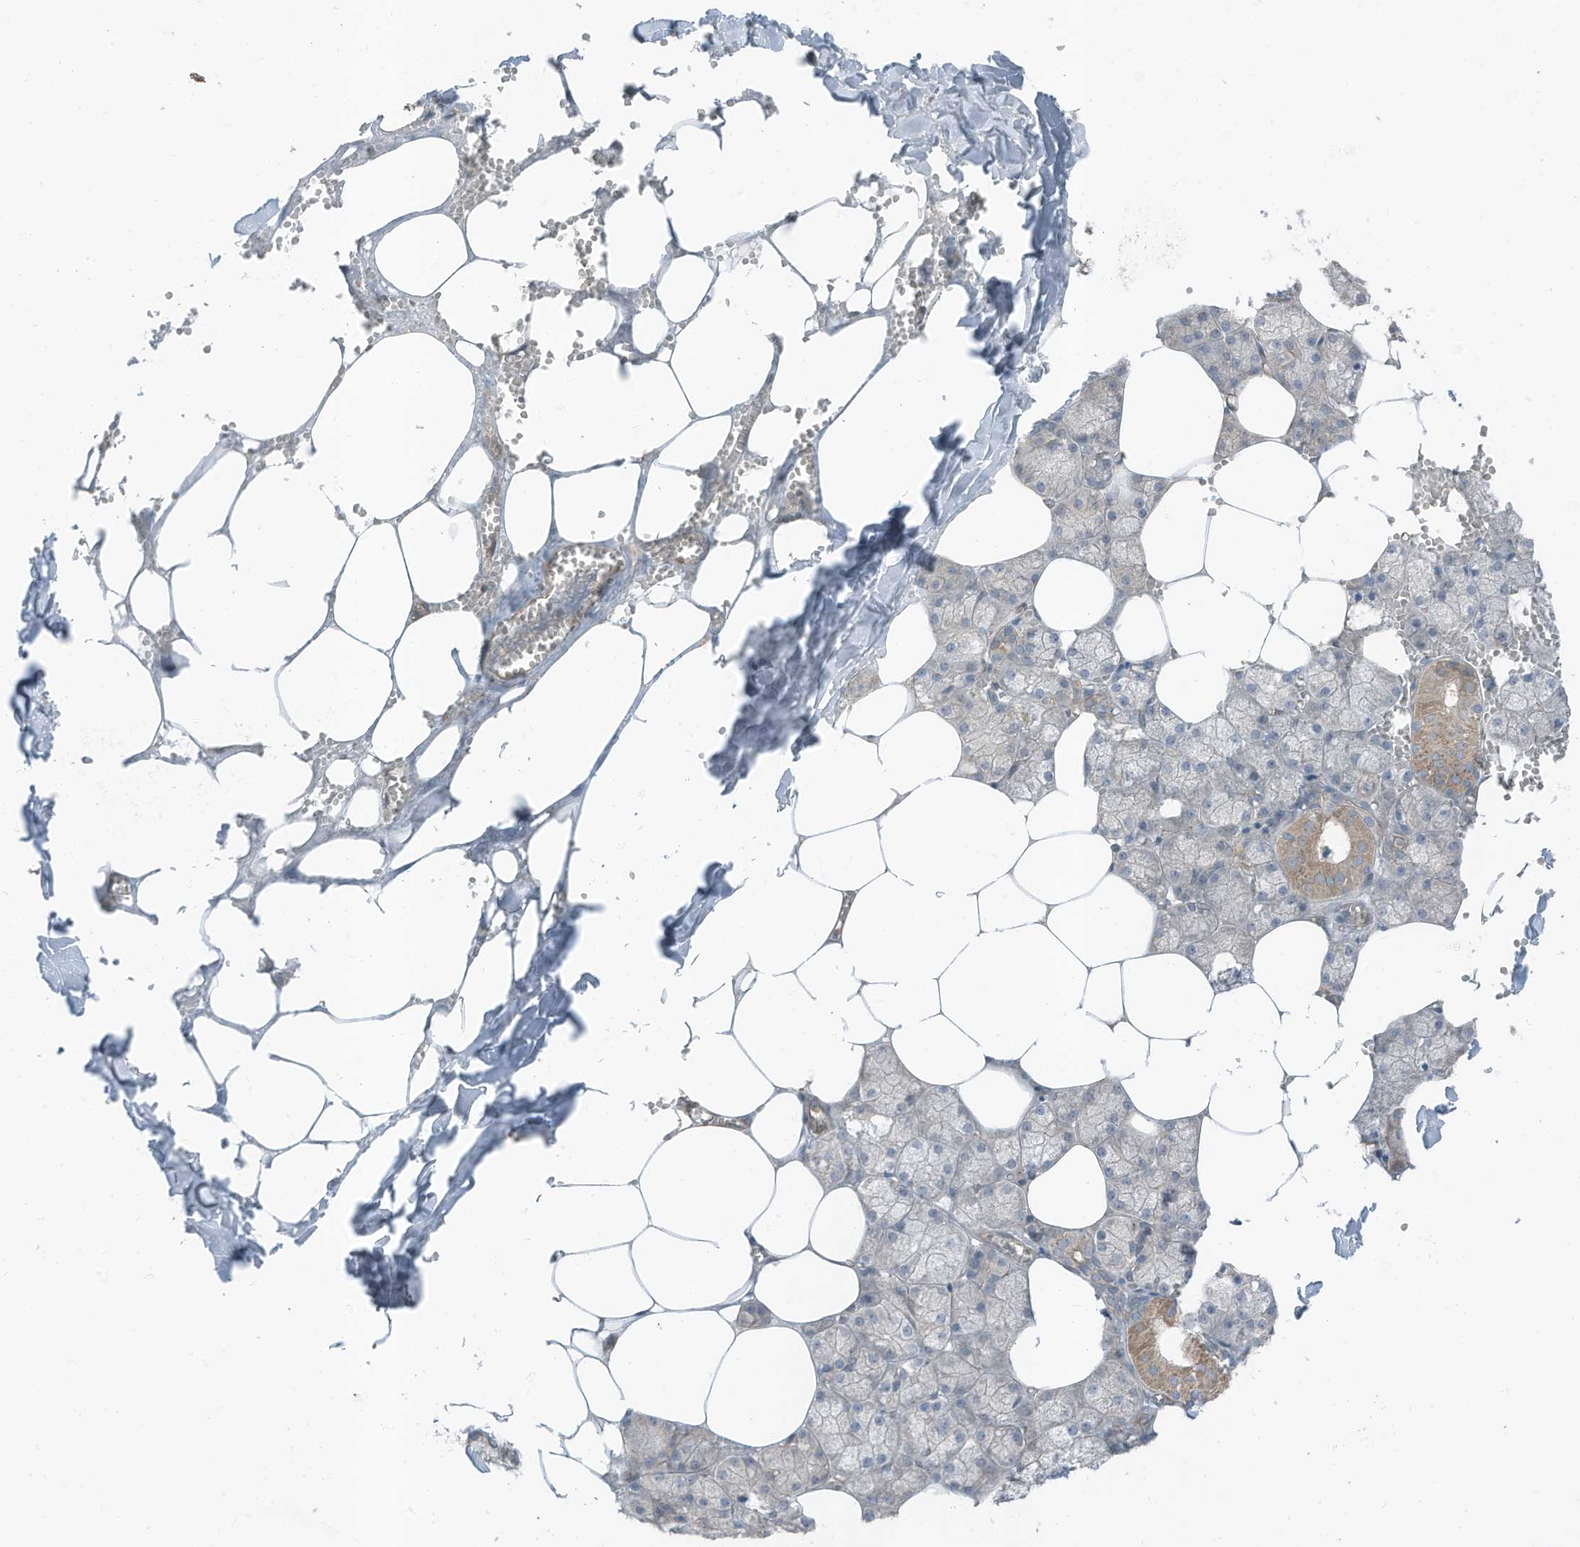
{"staining": {"intensity": "moderate", "quantity": "<25%", "location": "cytoplasmic/membranous"}, "tissue": "salivary gland", "cell_type": "Glandular cells", "image_type": "normal", "snomed": [{"axis": "morphology", "description": "Normal tissue, NOS"}, {"axis": "topography", "description": "Salivary gland"}], "caption": "This is an image of IHC staining of unremarkable salivary gland, which shows moderate expression in the cytoplasmic/membranous of glandular cells.", "gene": "TXNDC9", "patient": {"sex": "male", "age": 62}}